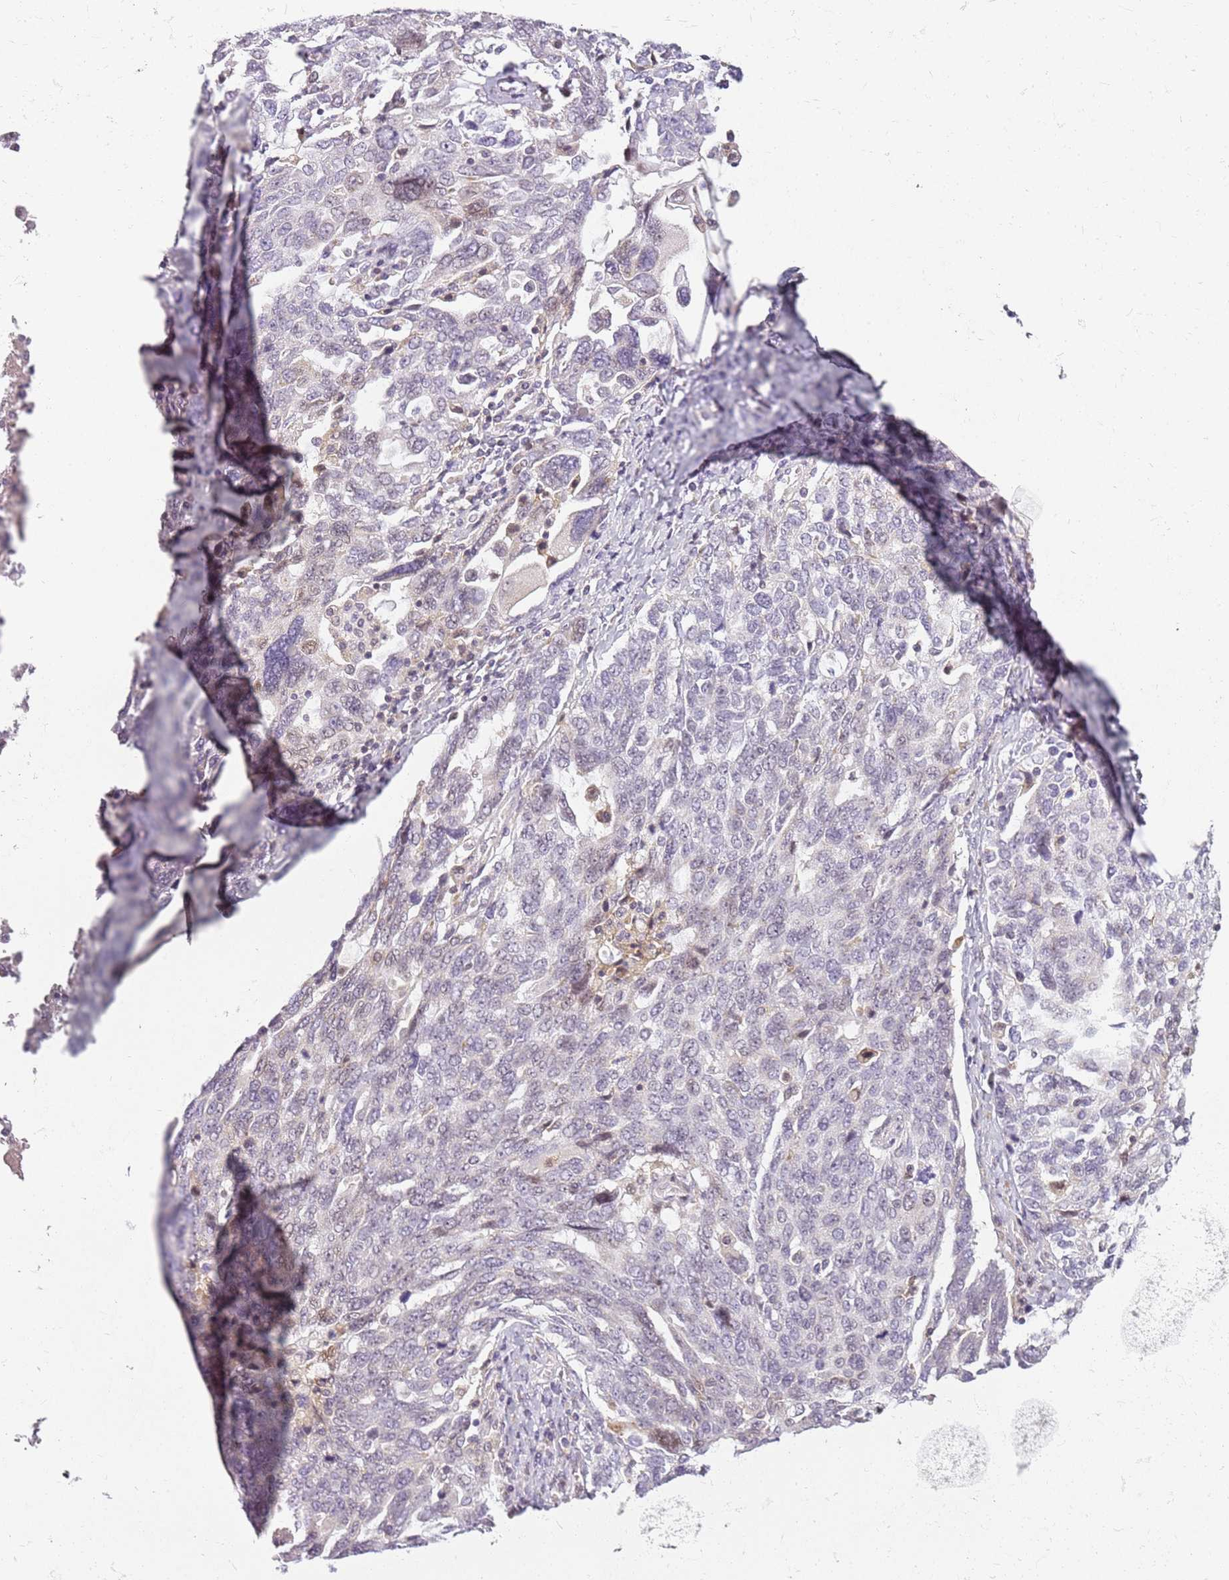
{"staining": {"intensity": "negative", "quantity": "none", "location": "none"}, "tissue": "ovarian cancer", "cell_type": "Tumor cells", "image_type": "cancer", "snomed": [{"axis": "morphology", "description": "Carcinoma, endometroid"}, {"axis": "topography", "description": "Ovary"}], "caption": "There is no significant staining in tumor cells of endometroid carcinoma (ovarian). (DAB immunohistochemistry (IHC) with hematoxylin counter stain).", "gene": "DEFB116", "patient": {"sex": "female", "age": 62}}